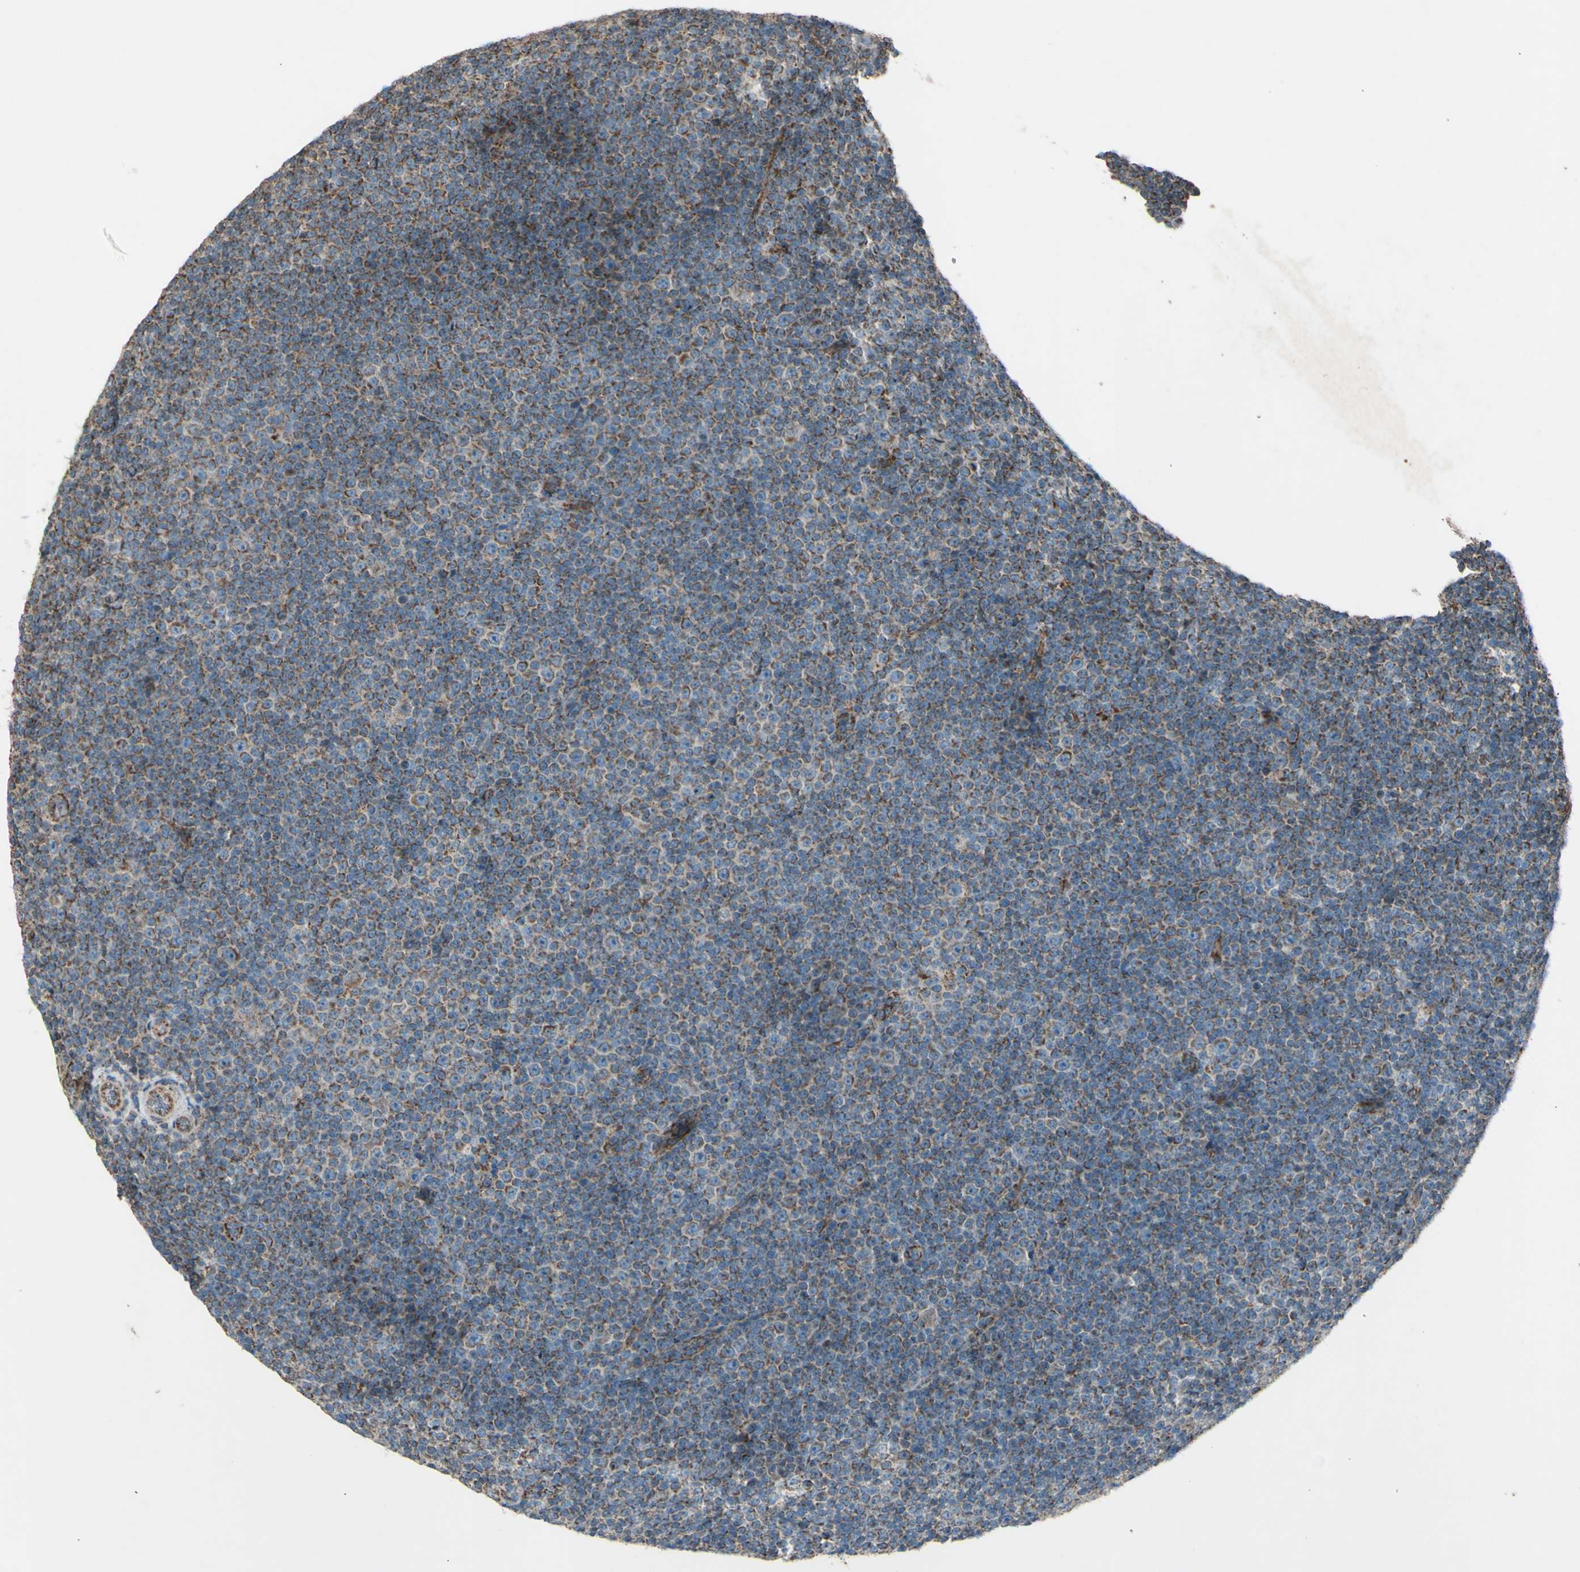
{"staining": {"intensity": "moderate", "quantity": ">75%", "location": "cytoplasmic/membranous"}, "tissue": "lymphoma", "cell_type": "Tumor cells", "image_type": "cancer", "snomed": [{"axis": "morphology", "description": "Malignant lymphoma, non-Hodgkin's type, Low grade"}, {"axis": "topography", "description": "Lymph node"}], "caption": "A medium amount of moderate cytoplasmic/membranous expression is appreciated in approximately >75% of tumor cells in lymphoma tissue. Using DAB (3,3'-diaminobenzidine) (brown) and hematoxylin (blue) stains, captured at high magnification using brightfield microscopy.", "gene": "RHOT1", "patient": {"sex": "female", "age": 67}}